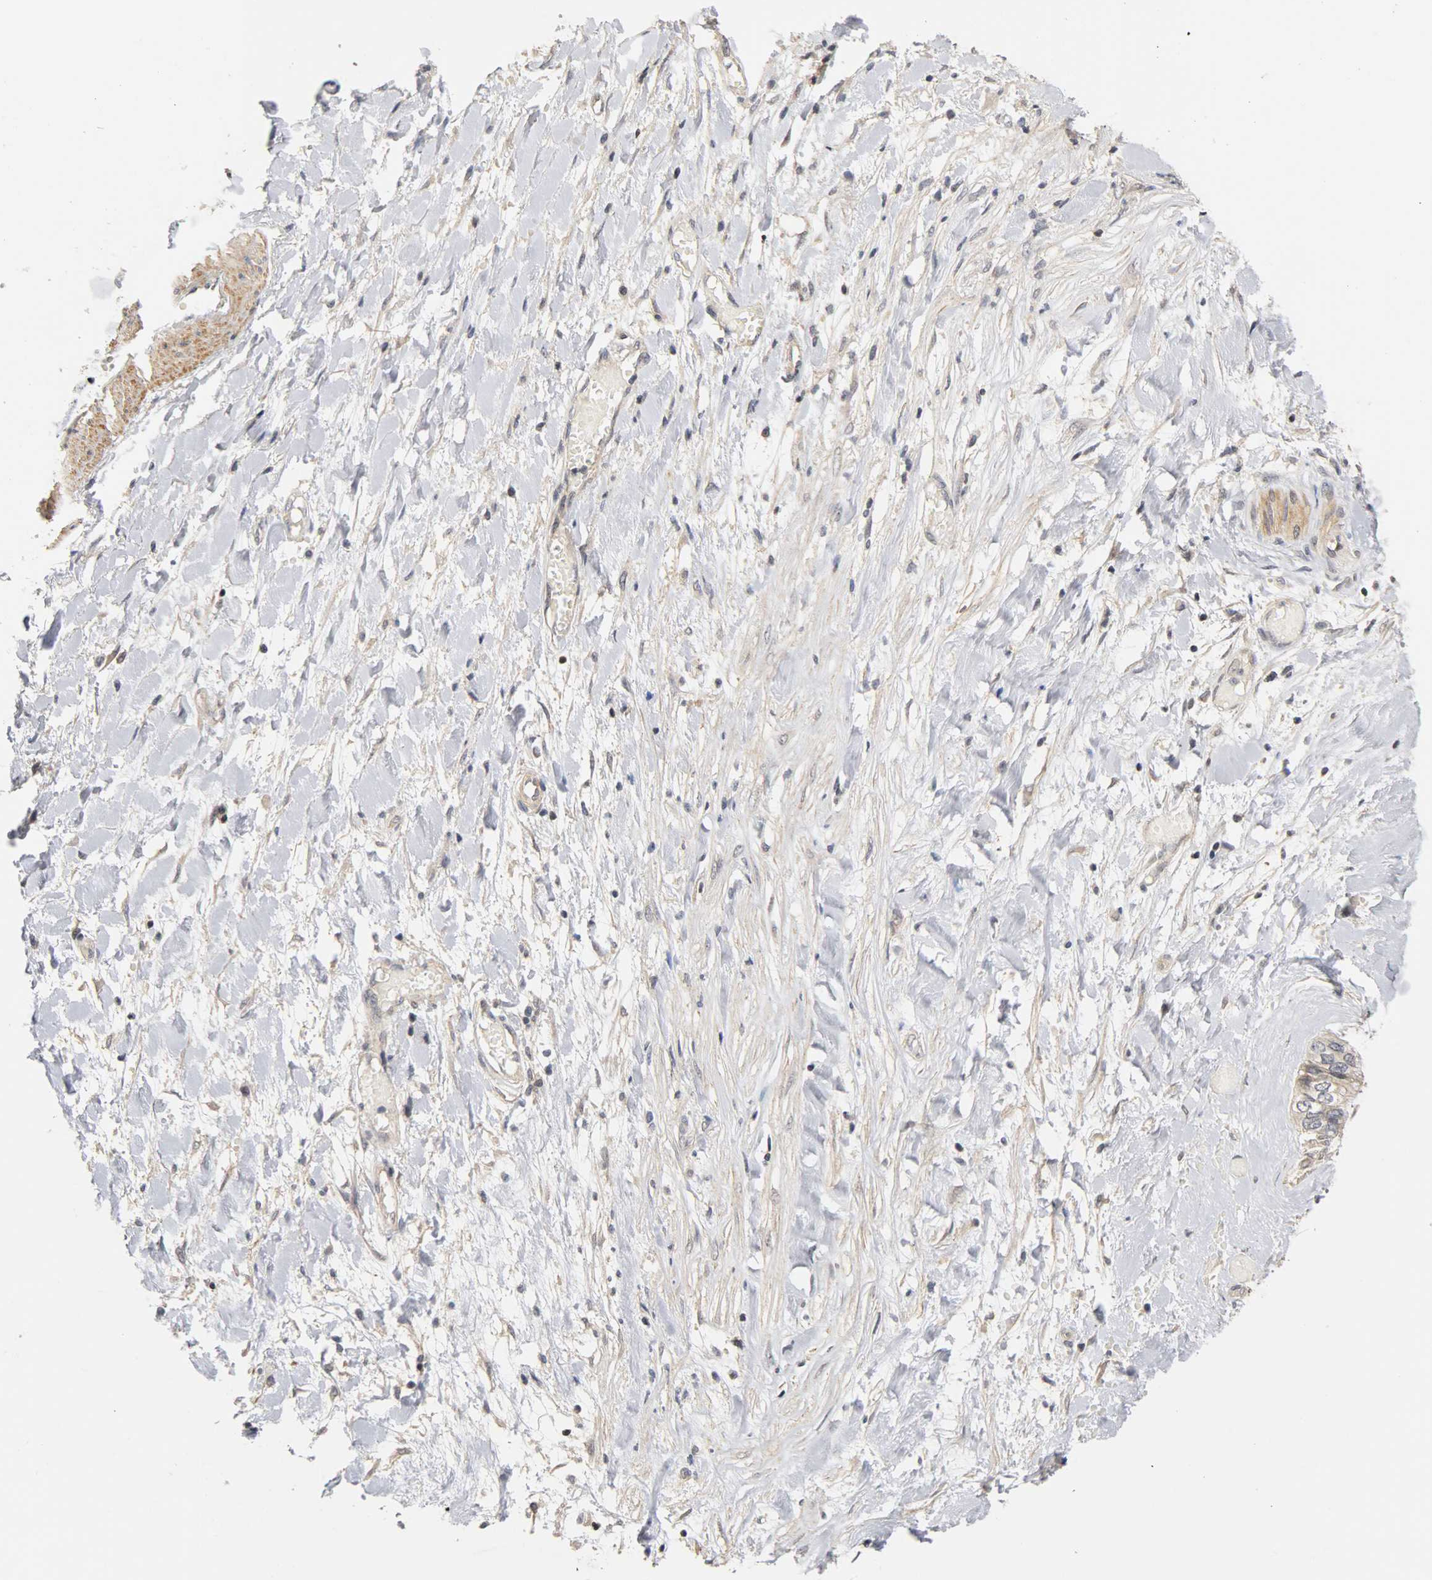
{"staining": {"intensity": "moderate", "quantity": "25%-75%", "location": "cytoplasmic/membranous,nuclear"}, "tissue": "ovarian cancer", "cell_type": "Tumor cells", "image_type": "cancer", "snomed": [{"axis": "morphology", "description": "Cystadenocarcinoma, mucinous, NOS"}, {"axis": "topography", "description": "Ovary"}], "caption": "Tumor cells reveal medium levels of moderate cytoplasmic/membranous and nuclear positivity in about 25%-75% of cells in human mucinous cystadenocarcinoma (ovarian). The protein of interest is shown in brown color, while the nuclei are stained blue.", "gene": "UBE2M", "patient": {"sex": "female", "age": 39}}